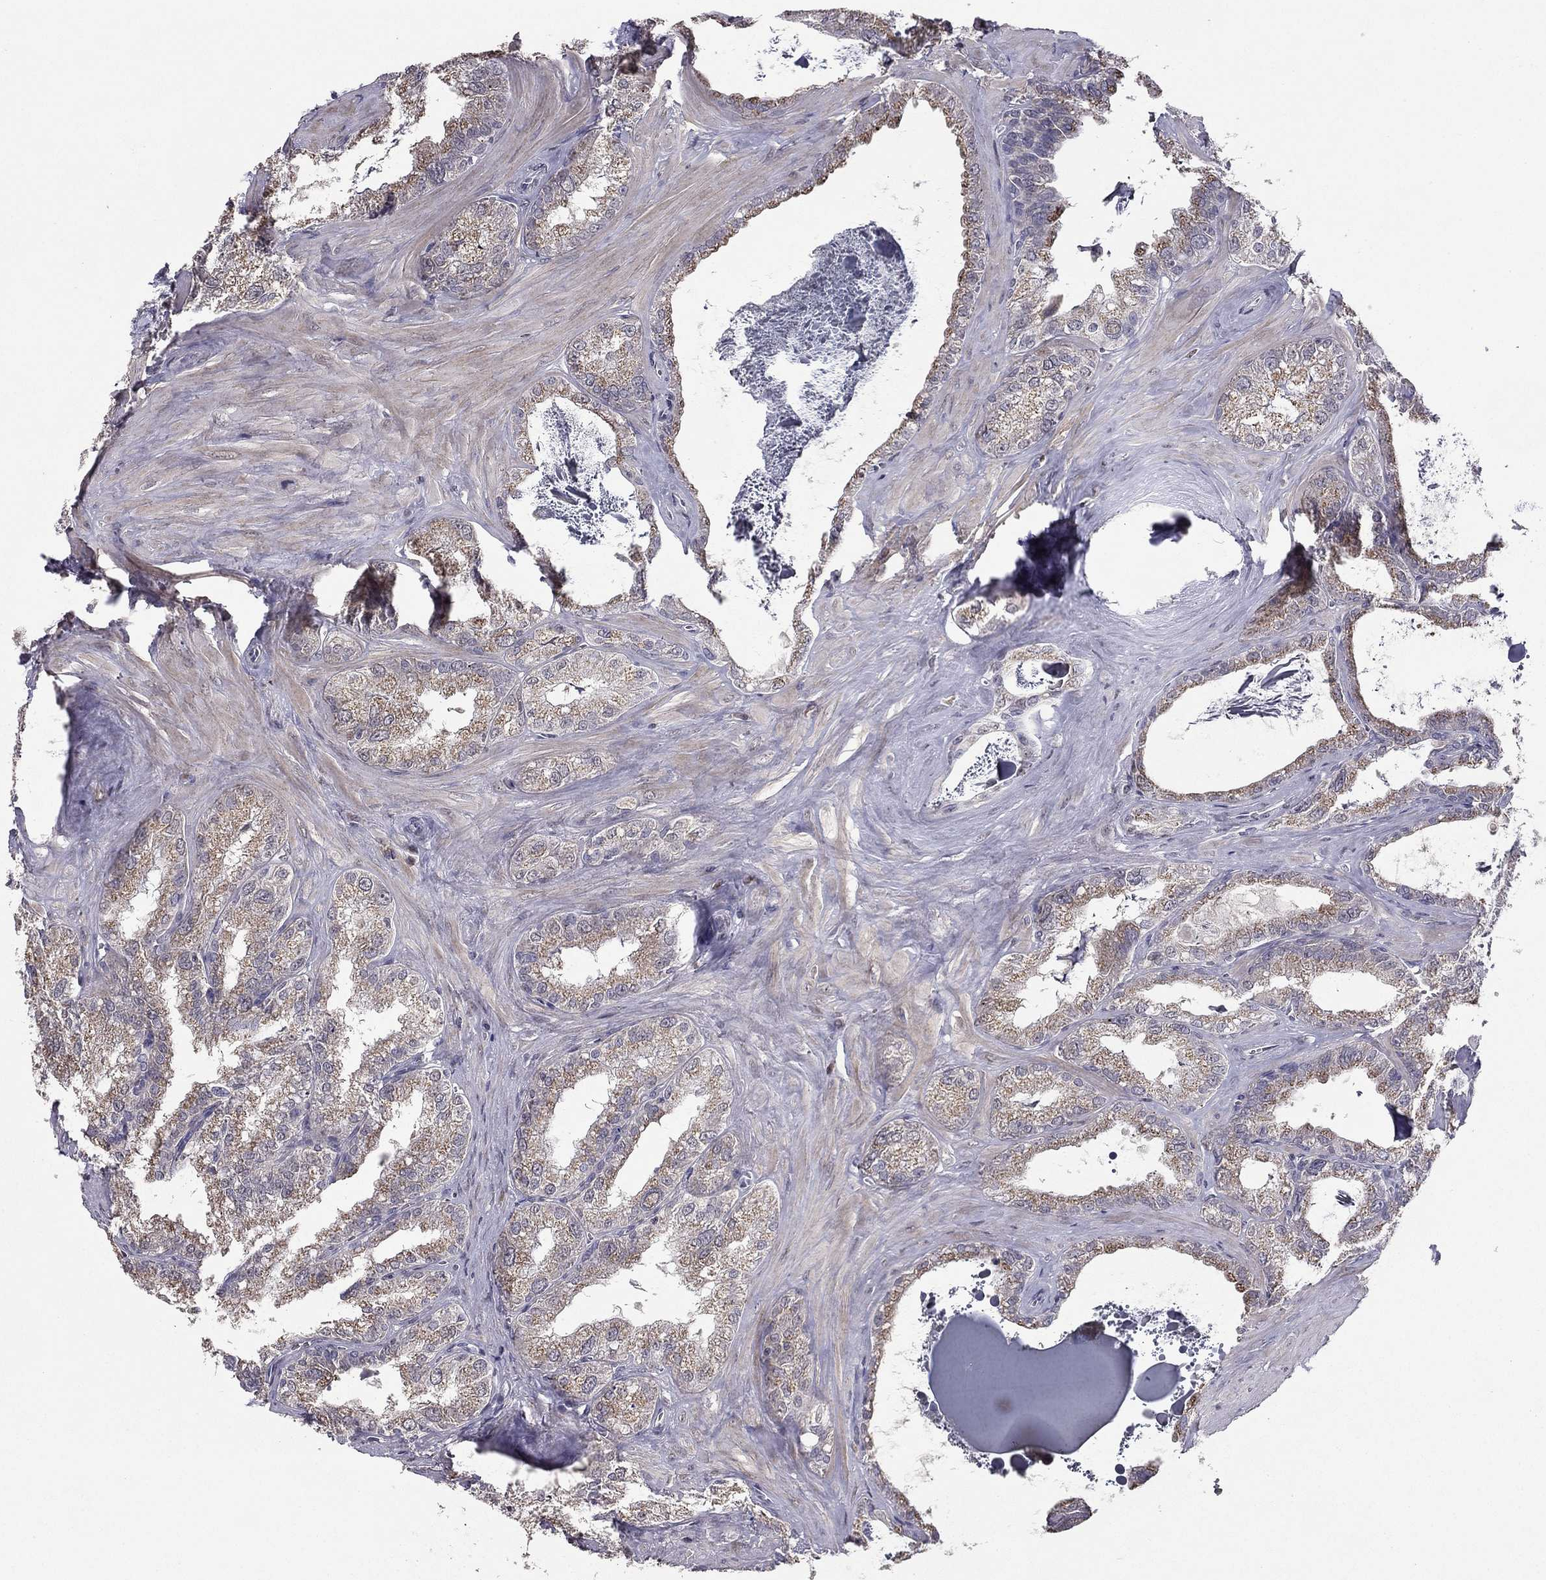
{"staining": {"intensity": "weak", "quantity": "25%-75%", "location": "cytoplasmic/membranous"}, "tissue": "seminal vesicle", "cell_type": "Glandular cells", "image_type": "normal", "snomed": [{"axis": "morphology", "description": "Normal tissue, NOS"}, {"axis": "topography", "description": "Seminal veicle"}], "caption": "IHC (DAB (3,3'-diaminobenzidine)) staining of normal human seminal vesicle reveals weak cytoplasmic/membranous protein positivity in approximately 25%-75% of glandular cells.", "gene": "HCN1", "patient": {"sex": "male", "age": 57}}